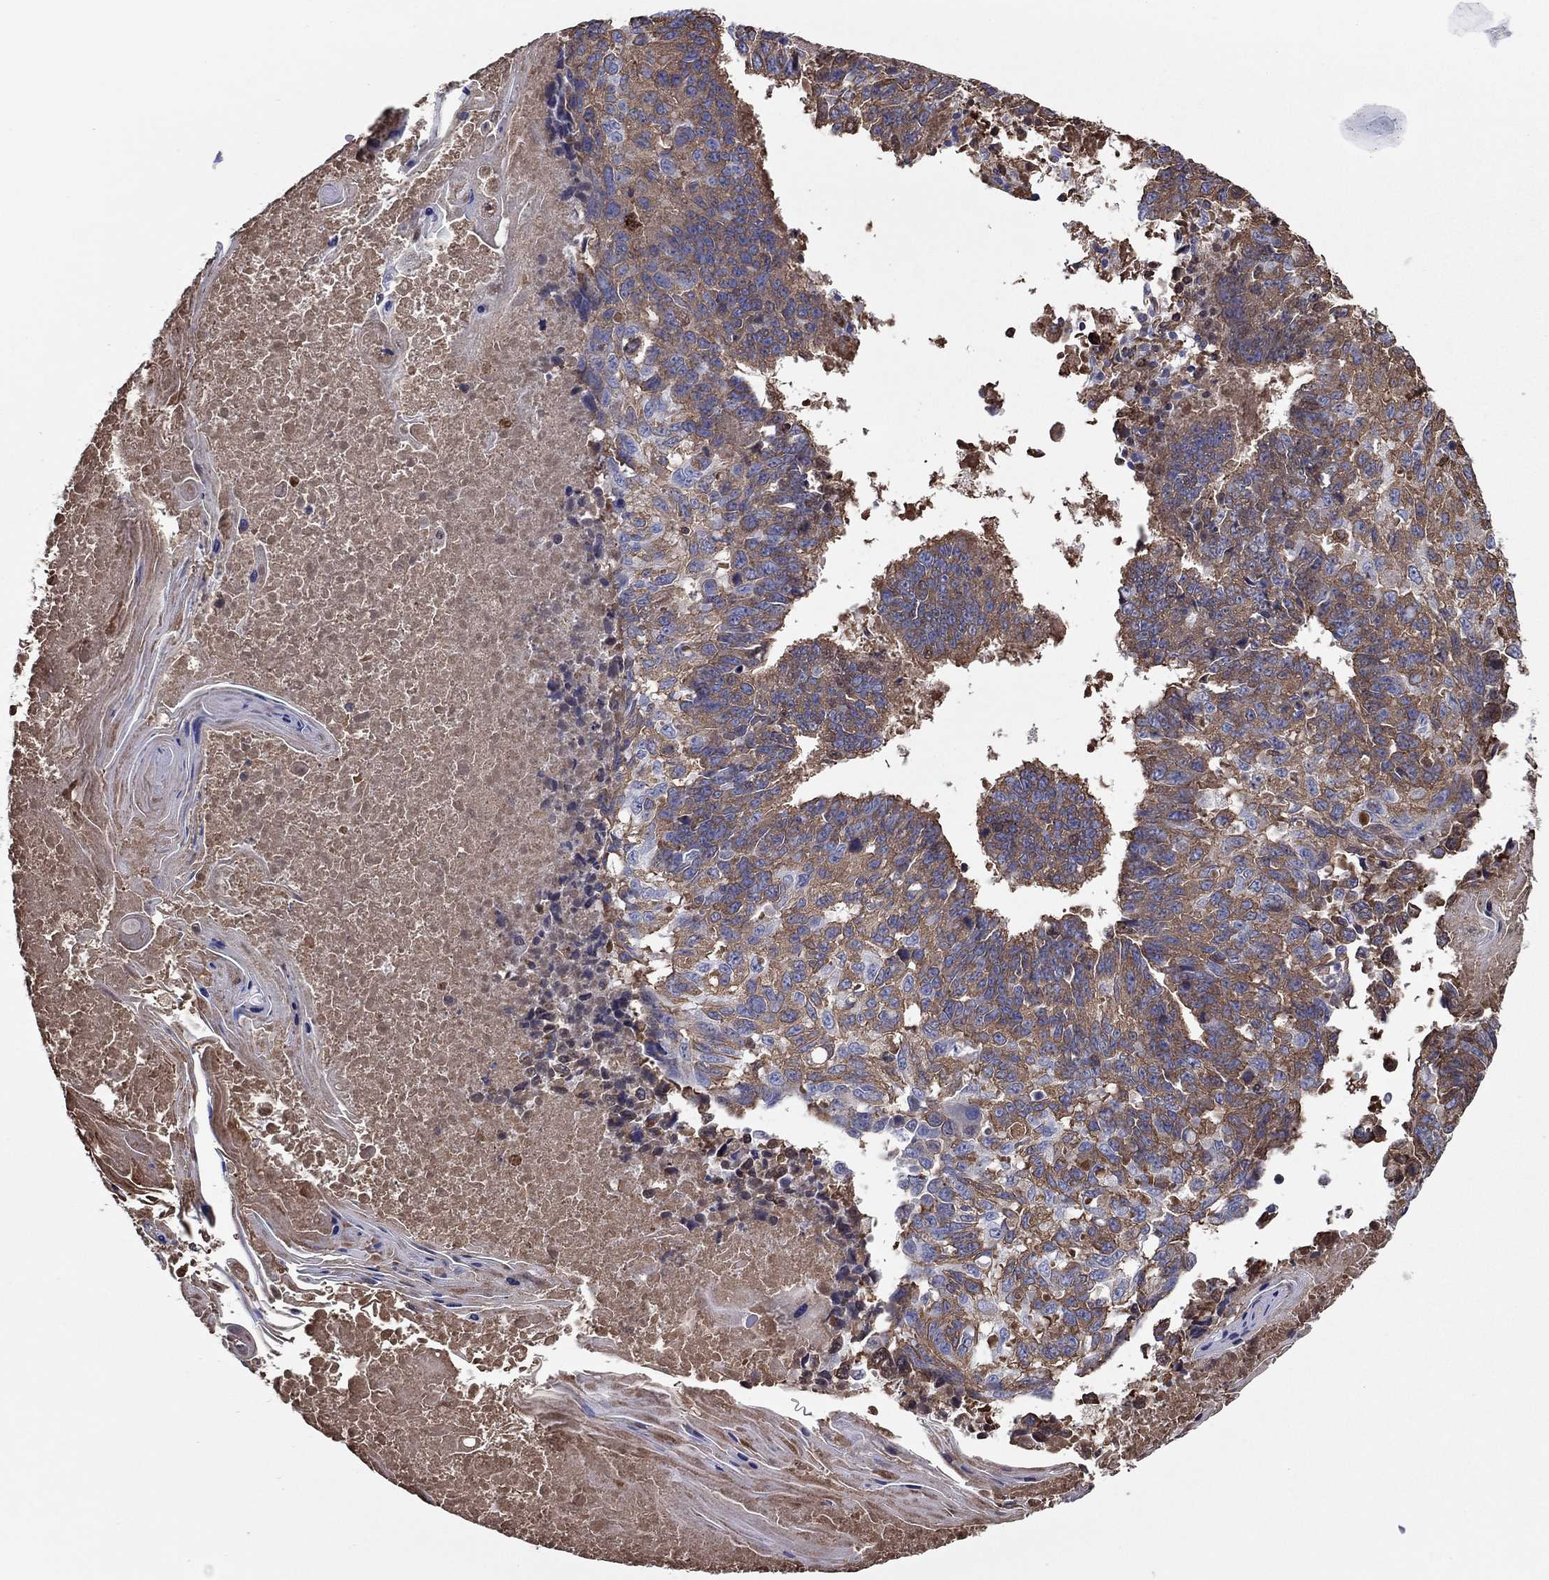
{"staining": {"intensity": "moderate", "quantity": ">75%", "location": "cytoplasmic/membranous"}, "tissue": "lung cancer", "cell_type": "Tumor cells", "image_type": "cancer", "snomed": [{"axis": "morphology", "description": "Squamous cell carcinoma, NOS"}, {"axis": "topography", "description": "Lung"}], "caption": "A micrograph showing moderate cytoplasmic/membranous staining in approximately >75% of tumor cells in lung cancer (squamous cell carcinoma), as visualized by brown immunohistochemical staining.", "gene": "HPX", "patient": {"sex": "male", "age": 73}}